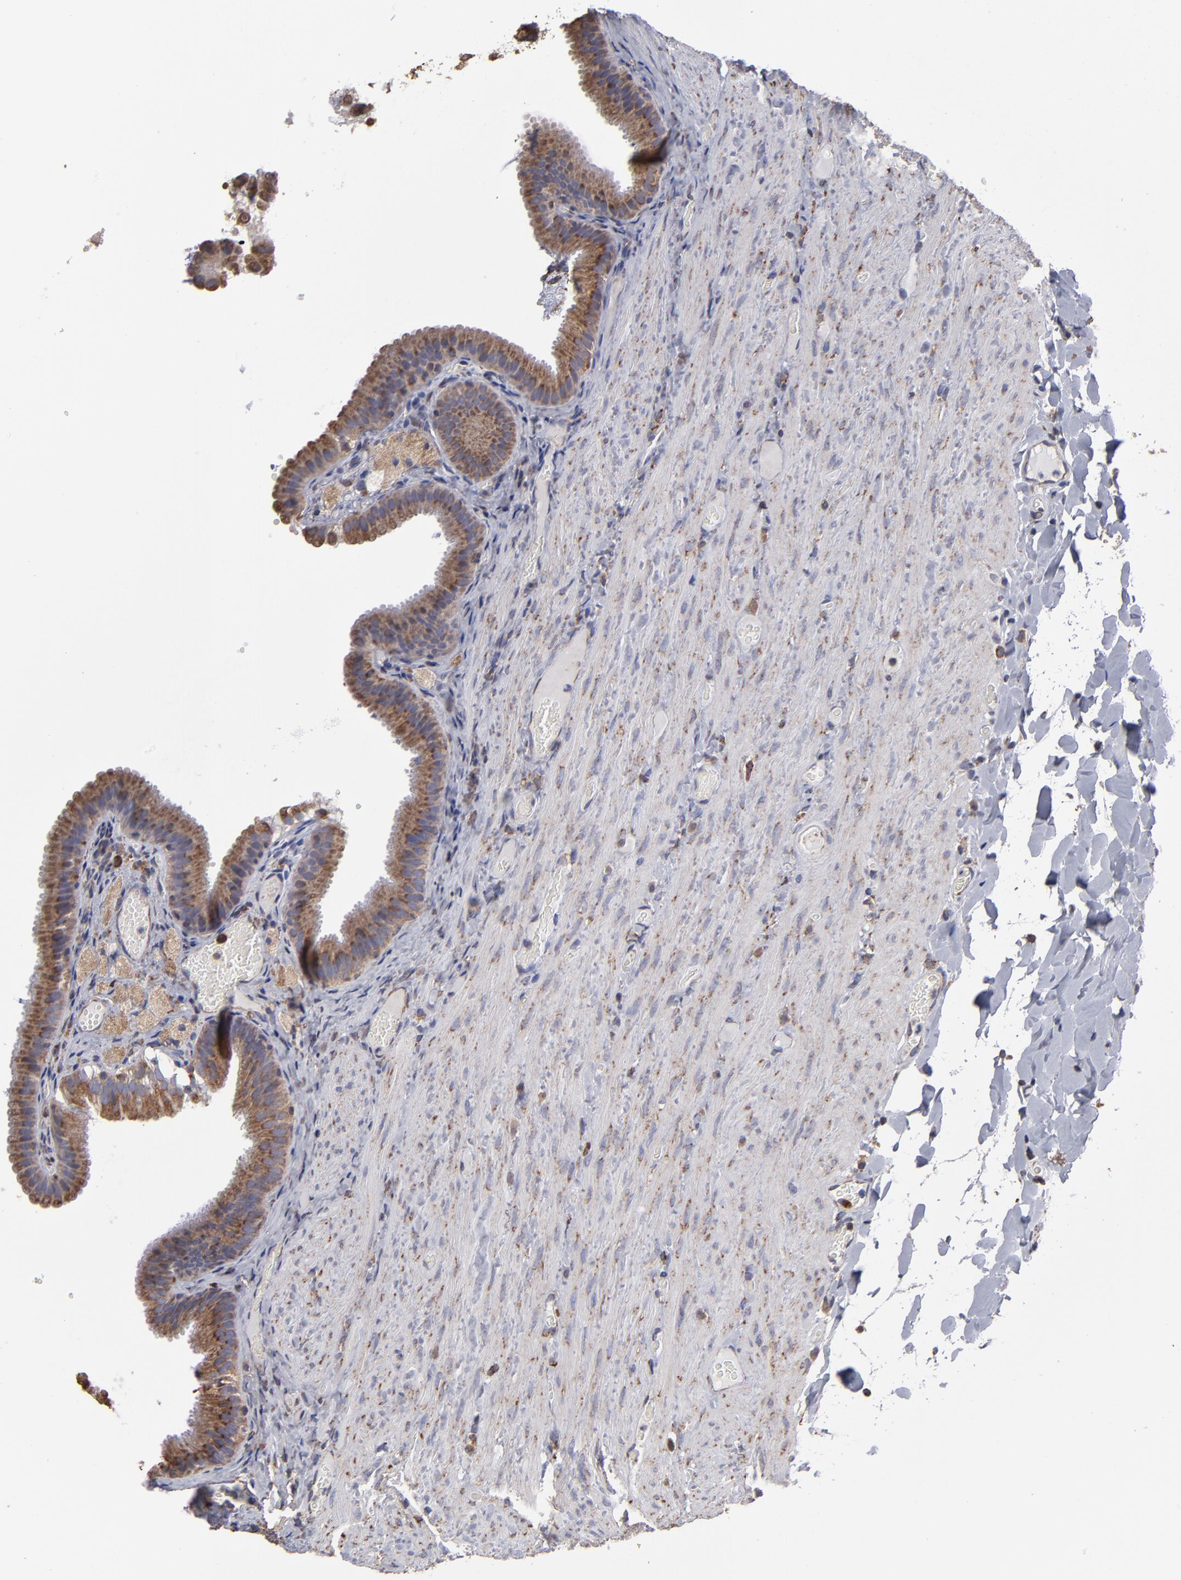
{"staining": {"intensity": "strong", "quantity": ">75%", "location": "cytoplasmic/membranous"}, "tissue": "gallbladder", "cell_type": "Glandular cells", "image_type": "normal", "snomed": [{"axis": "morphology", "description": "Normal tissue, NOS"}, {"axis": "topography", "description": "Gallbladder"}], "caption": "Immunohistochemical staining of benign human gallbladder exhibits strong cytoplasmic/membranous protein staining in about >75% of glandular cells.", "gene": "SND1", "patient": {"sex": "female", "age": 24}}